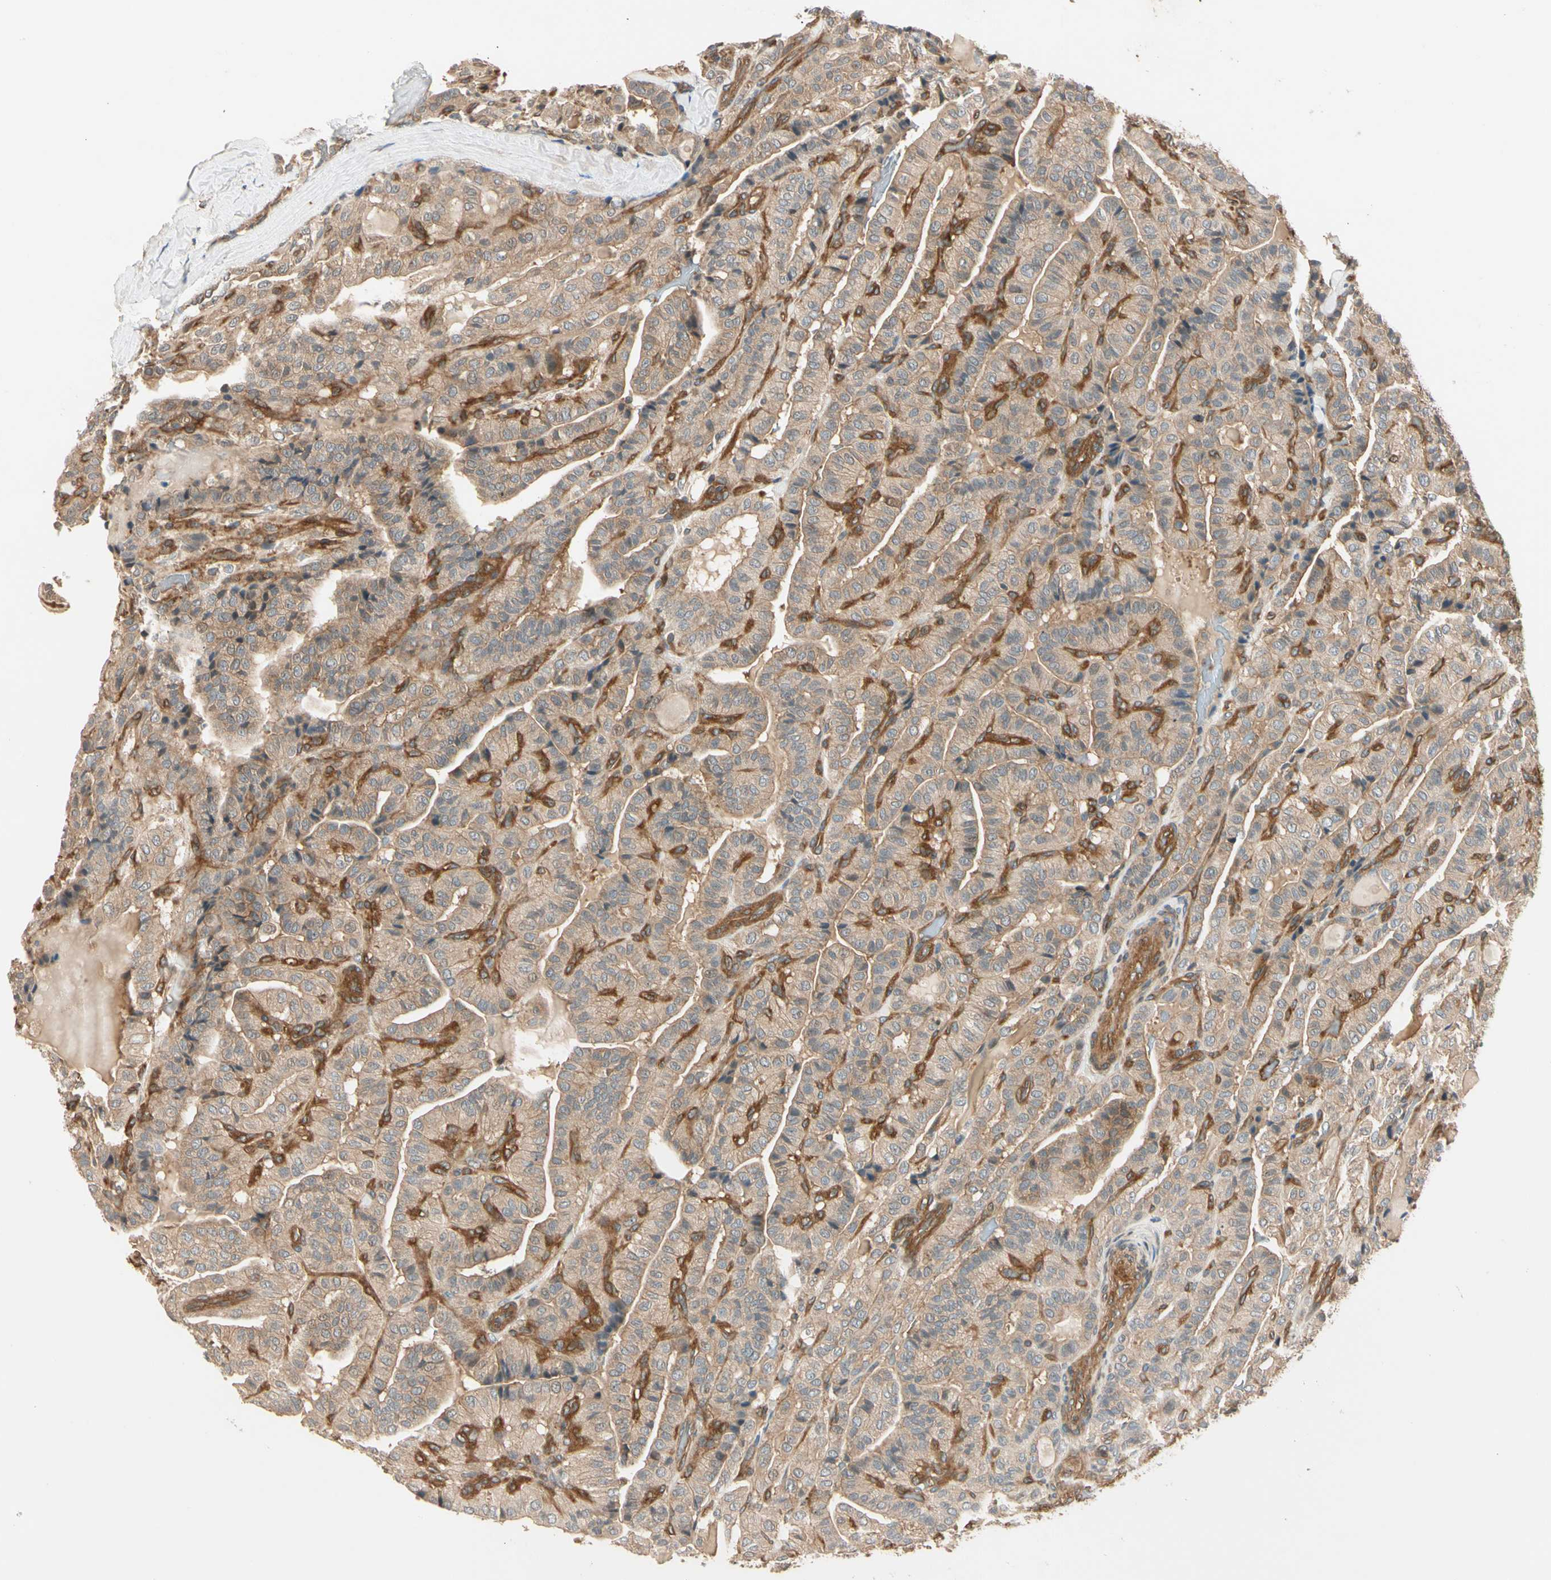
{"staining": {"intensity": "moderate", "quantity": ">75%", "location": "cytoplasmic/membranous"}, "tissue": "thyroid cancer", "cell_type": "Tumor cells", "image_type": "cancer", "snomed": [{"axis": "morphology", "description": "Papillary adenocarcinoma, NOS"}, {"axis": "topography", "description": "Thyroid gland"}], "caption": "IHC histopathology image of thyroid cancer stained for a protein (brown), which reveals medium levels of moderate cytoplasmic/membranous staining in about >75% of tumor cells.", "gene": "ROCK2", "patient": {"sex": "male", "age": 77}}